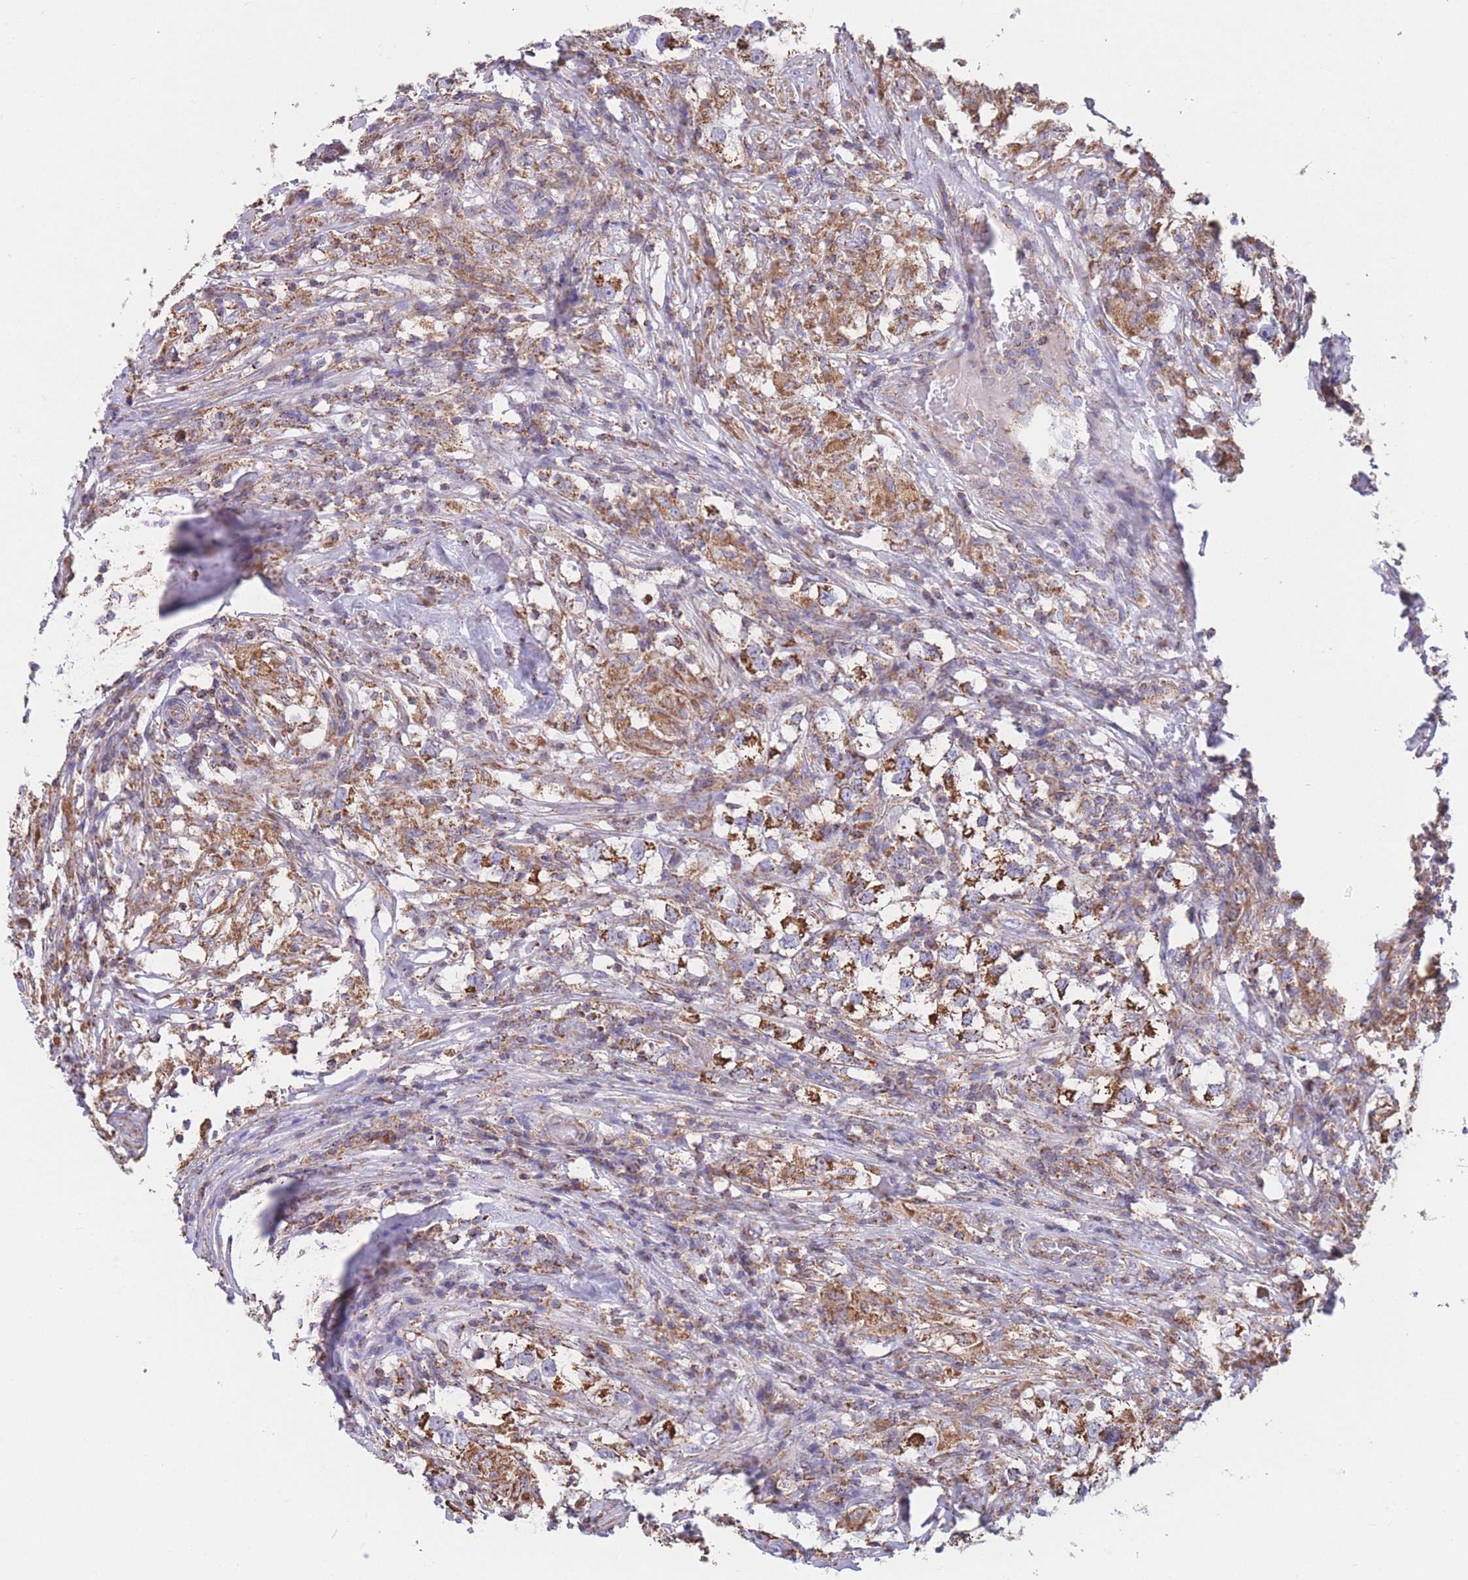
{"staining": {"intensity": "strong", "quantity": ">75%", "location": "cytoplasmic/membranous"}, "tissue": "testis cancer", "cell_type": "Tumor cells", "image_type": "cancer", "snomed": [{"axis": "morphology", "description": "Seminoma, NOS"}, {"axis": "topography", "description": "Testis"}], "caption": "DAB immunohistochemical staining of testis cancer (seminoma) demonstrates strong cytoplasmic/membranous protein expression in approximately >75% of tumor cells.", "gene": "FKBP8", "patient": {"sex": "male", "age": 46}}